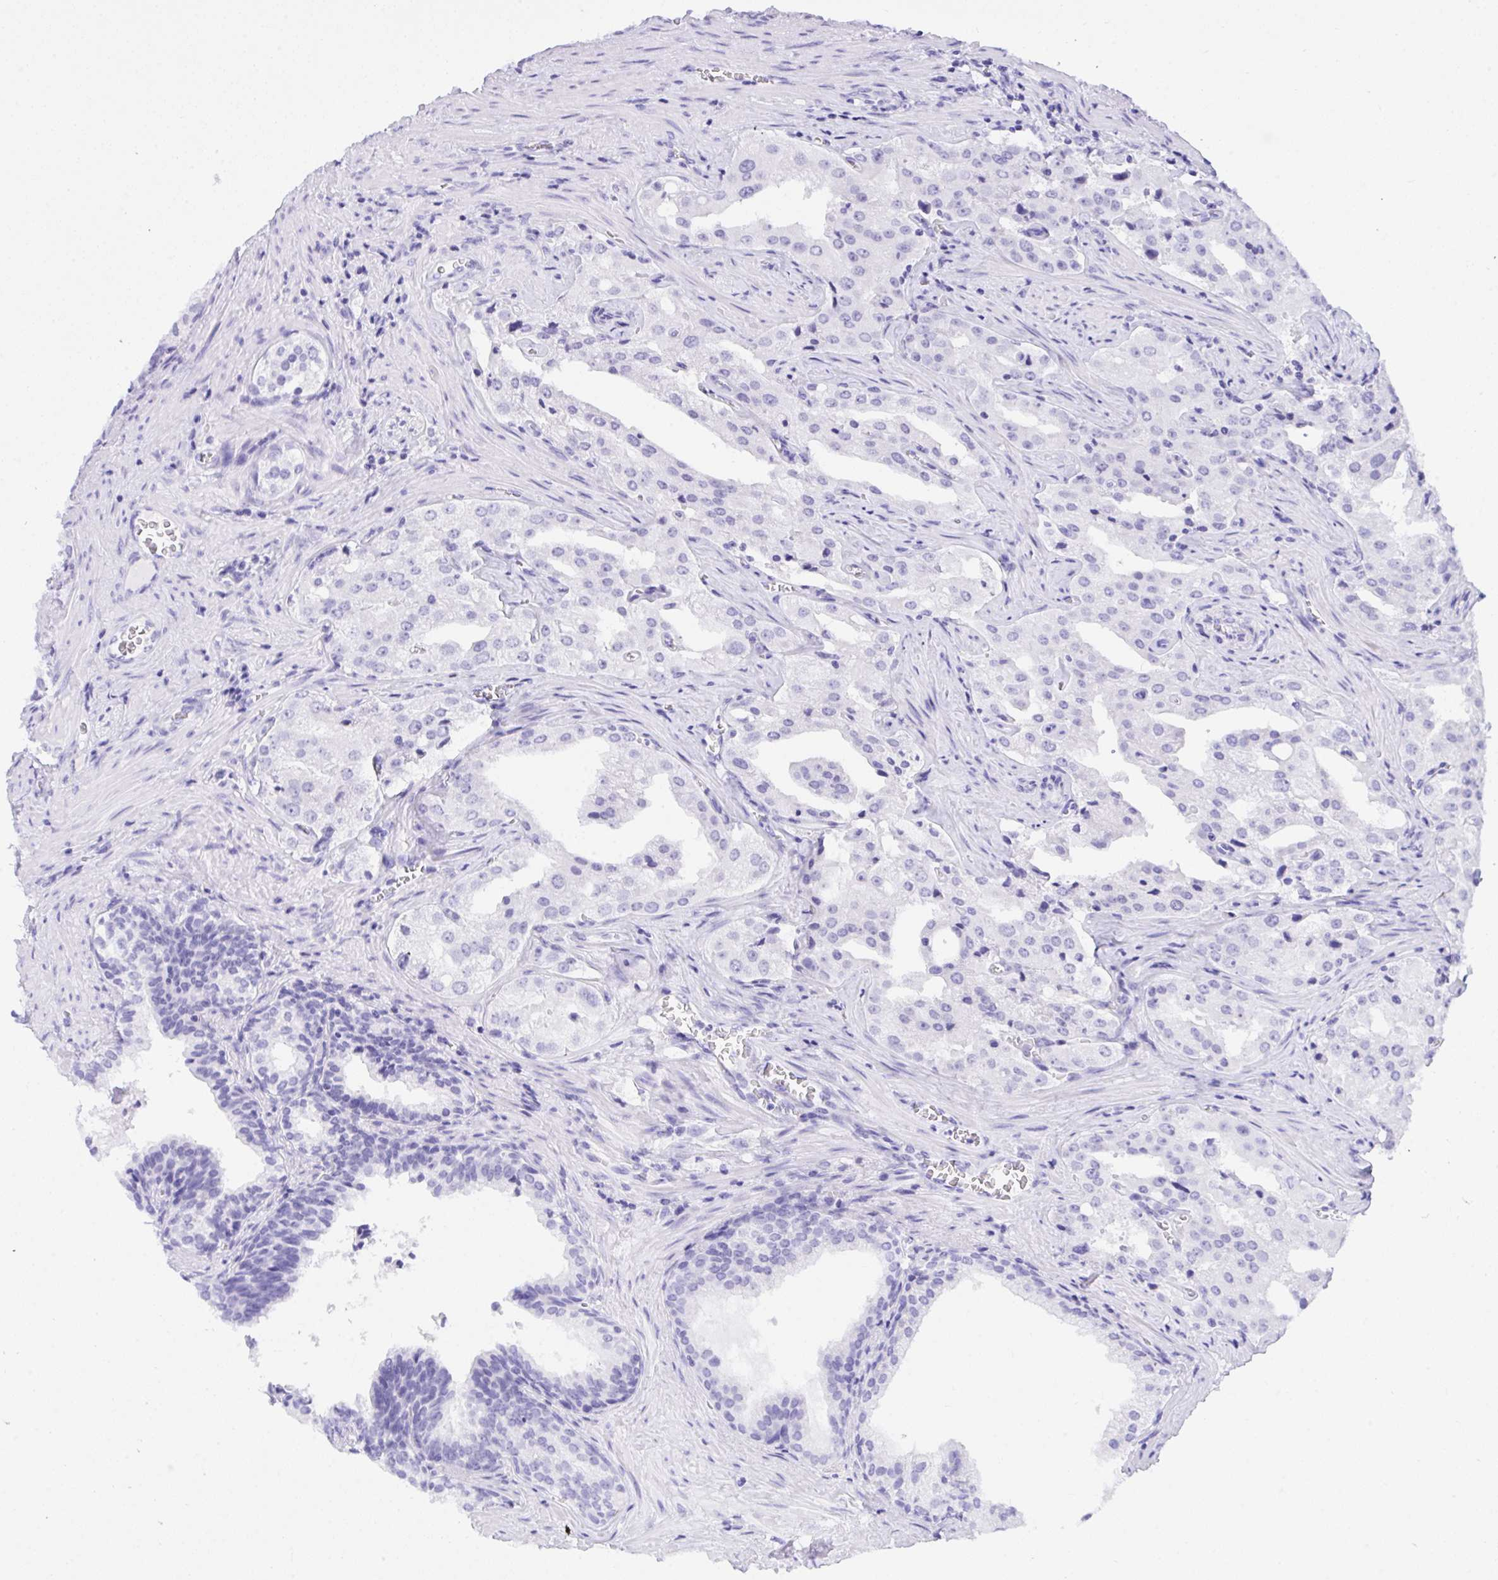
{"staining": {"intensity": "negative", "quantity": "none", "location": "none"}, "tissue": "prostate cancer", "cell_type": "Tumor cells", "image_type": "cancer", "snomed": [{"axis": "morphology", "description": "Adenocarcinoma, High grade"}, {"axis": "topography", "description": "Prostate"}], "caption": "Immunohistochemistry of adenocarcinoma (high-grade) (prostate) displays no staining in tumor cells.", "gene": "TLN2", "patient": {"sex": "male", "age": 68}}